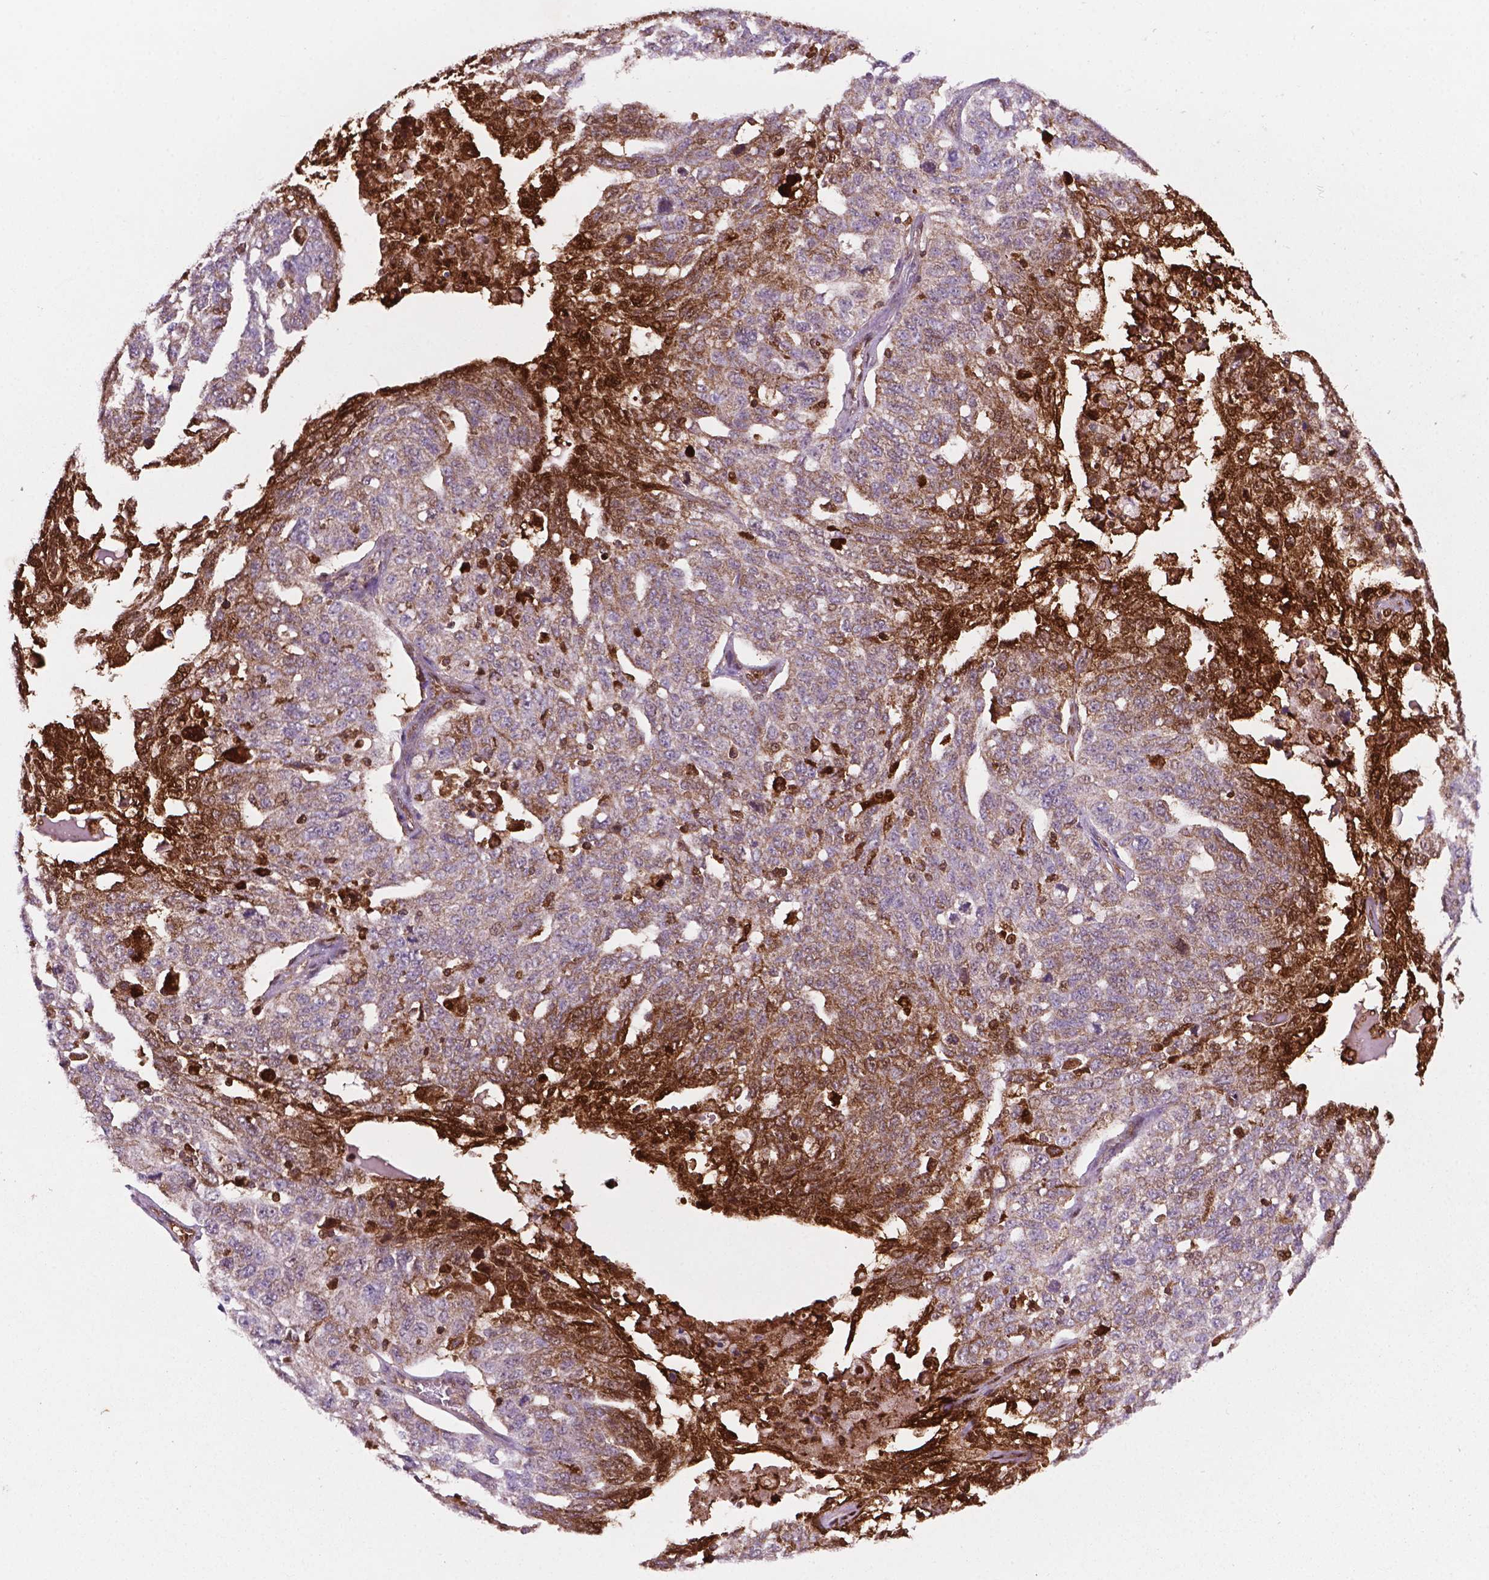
{"staining": {"intensity": "strong", "quantity": "<25%", "location": "cytoplasmic/membranous"}, "tissue": "ovarian cancer", "cell_type": "Tumor cells", "image_type": "cancer", "snomed": [{"axis": "morphology", "description": "Cystadenocarcinoma, serous, NOS"}, {"axis": "topography", "description": "Ovary"}], "caption": "The photomicrograph demonstrates immunohistochemical staining of serous cystadenocarcinoma (ovarian). There is strong cytoplasmic/membranous expression is identified in approximately <25% of tumor cells.", "gene": "LDHA", "patient": {"sex": "female", "age": 71}}